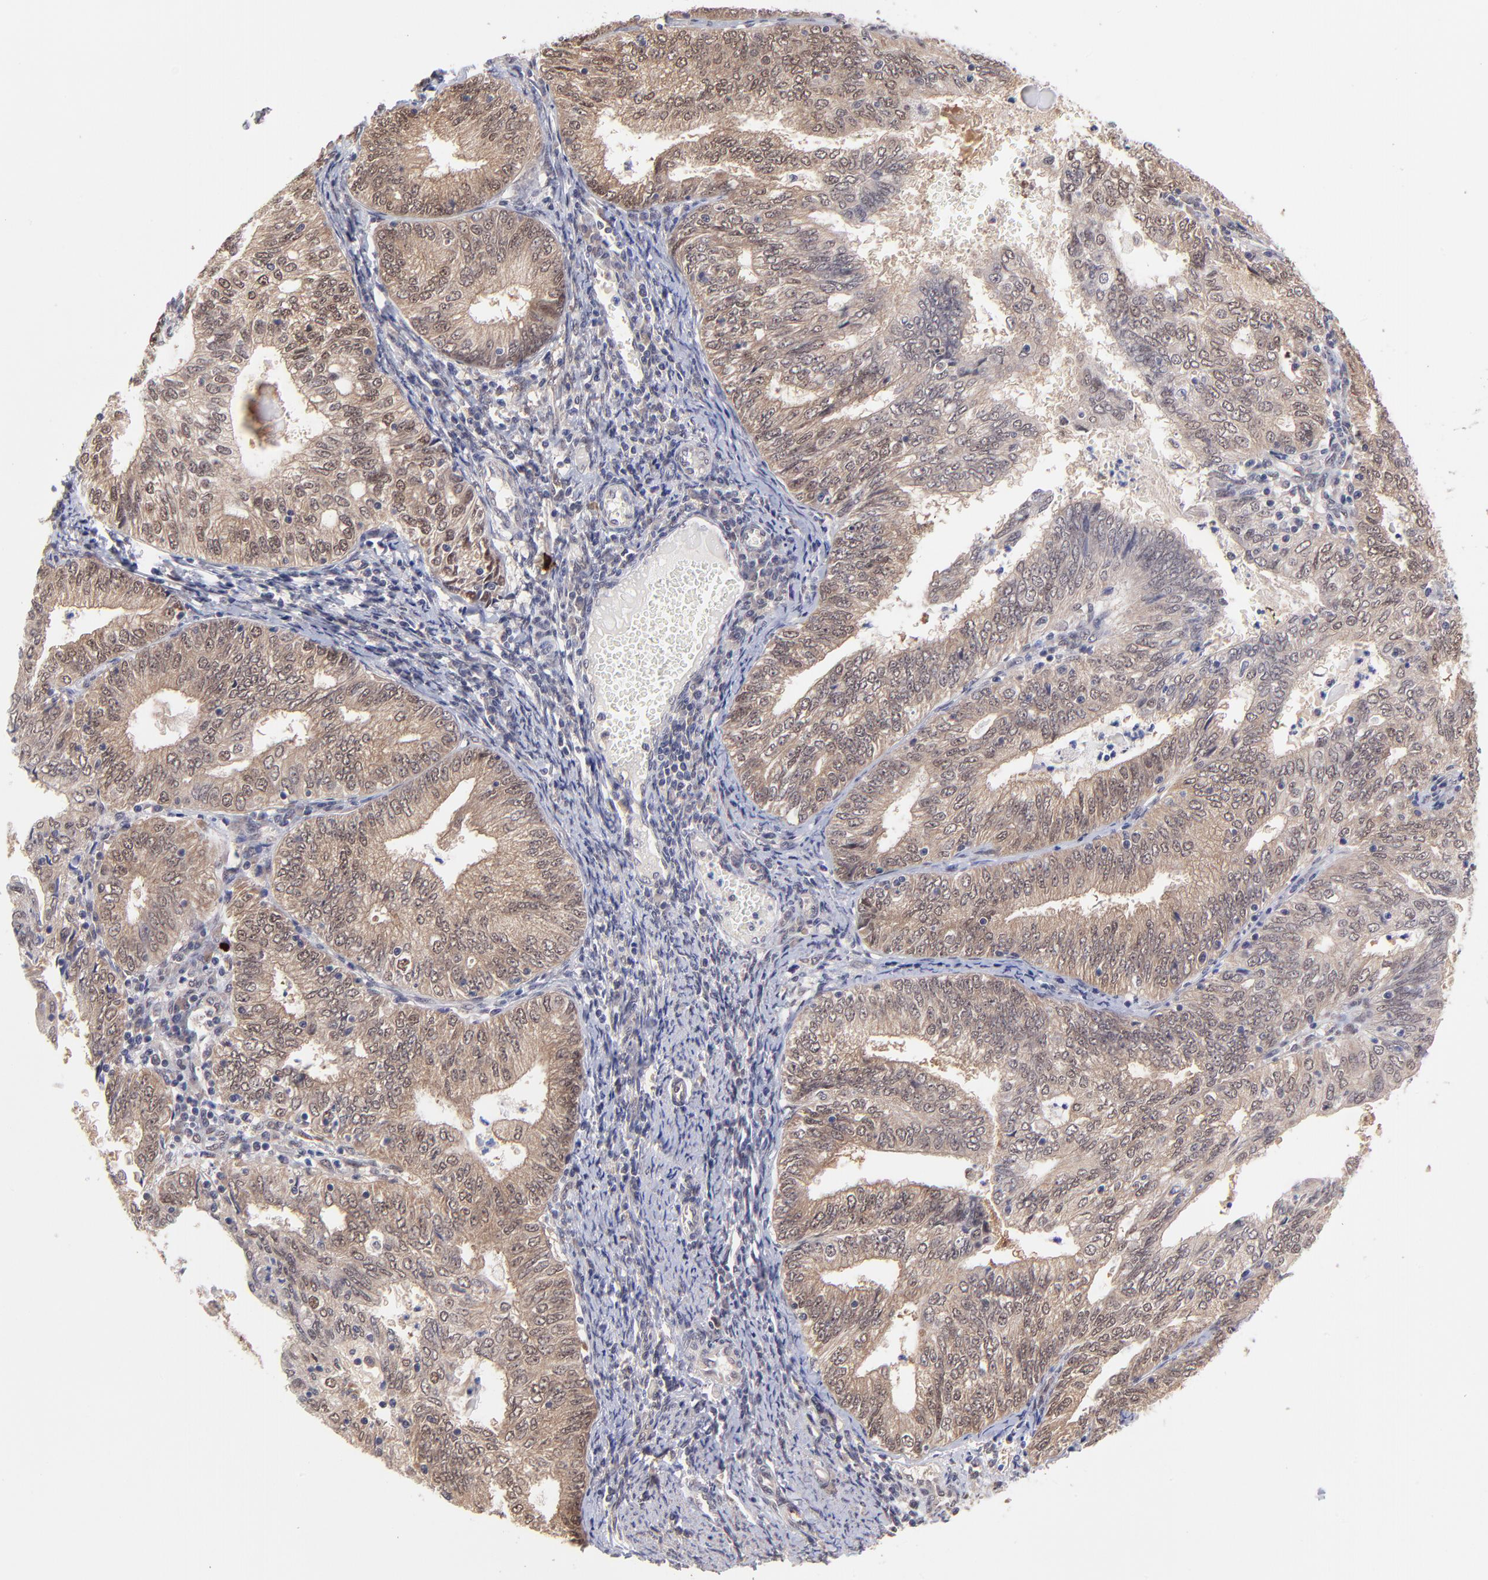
{"staining": {"intensity": "moderate", "quantity": ">75%", "location": "cytoplasmic/membranous"}, "tissue": "endometrial cancer", "cell_type": "Tumor cells", "image_type": "cancer", "snomed": [{"axis": "morphology", "description": "Adenocarcinoma, NOS"}, {"axis": "topography", "description": "Endometrium"}], "caption": "Brown immunohistochemical staining in adenocarcinoma (endometrial) exhibits moderate cytoplasmic/membranous positivity in approximately >75% of tumor cells.", "gene": "UBE2E3", "patient": {"sex": "female", "age": 69}}